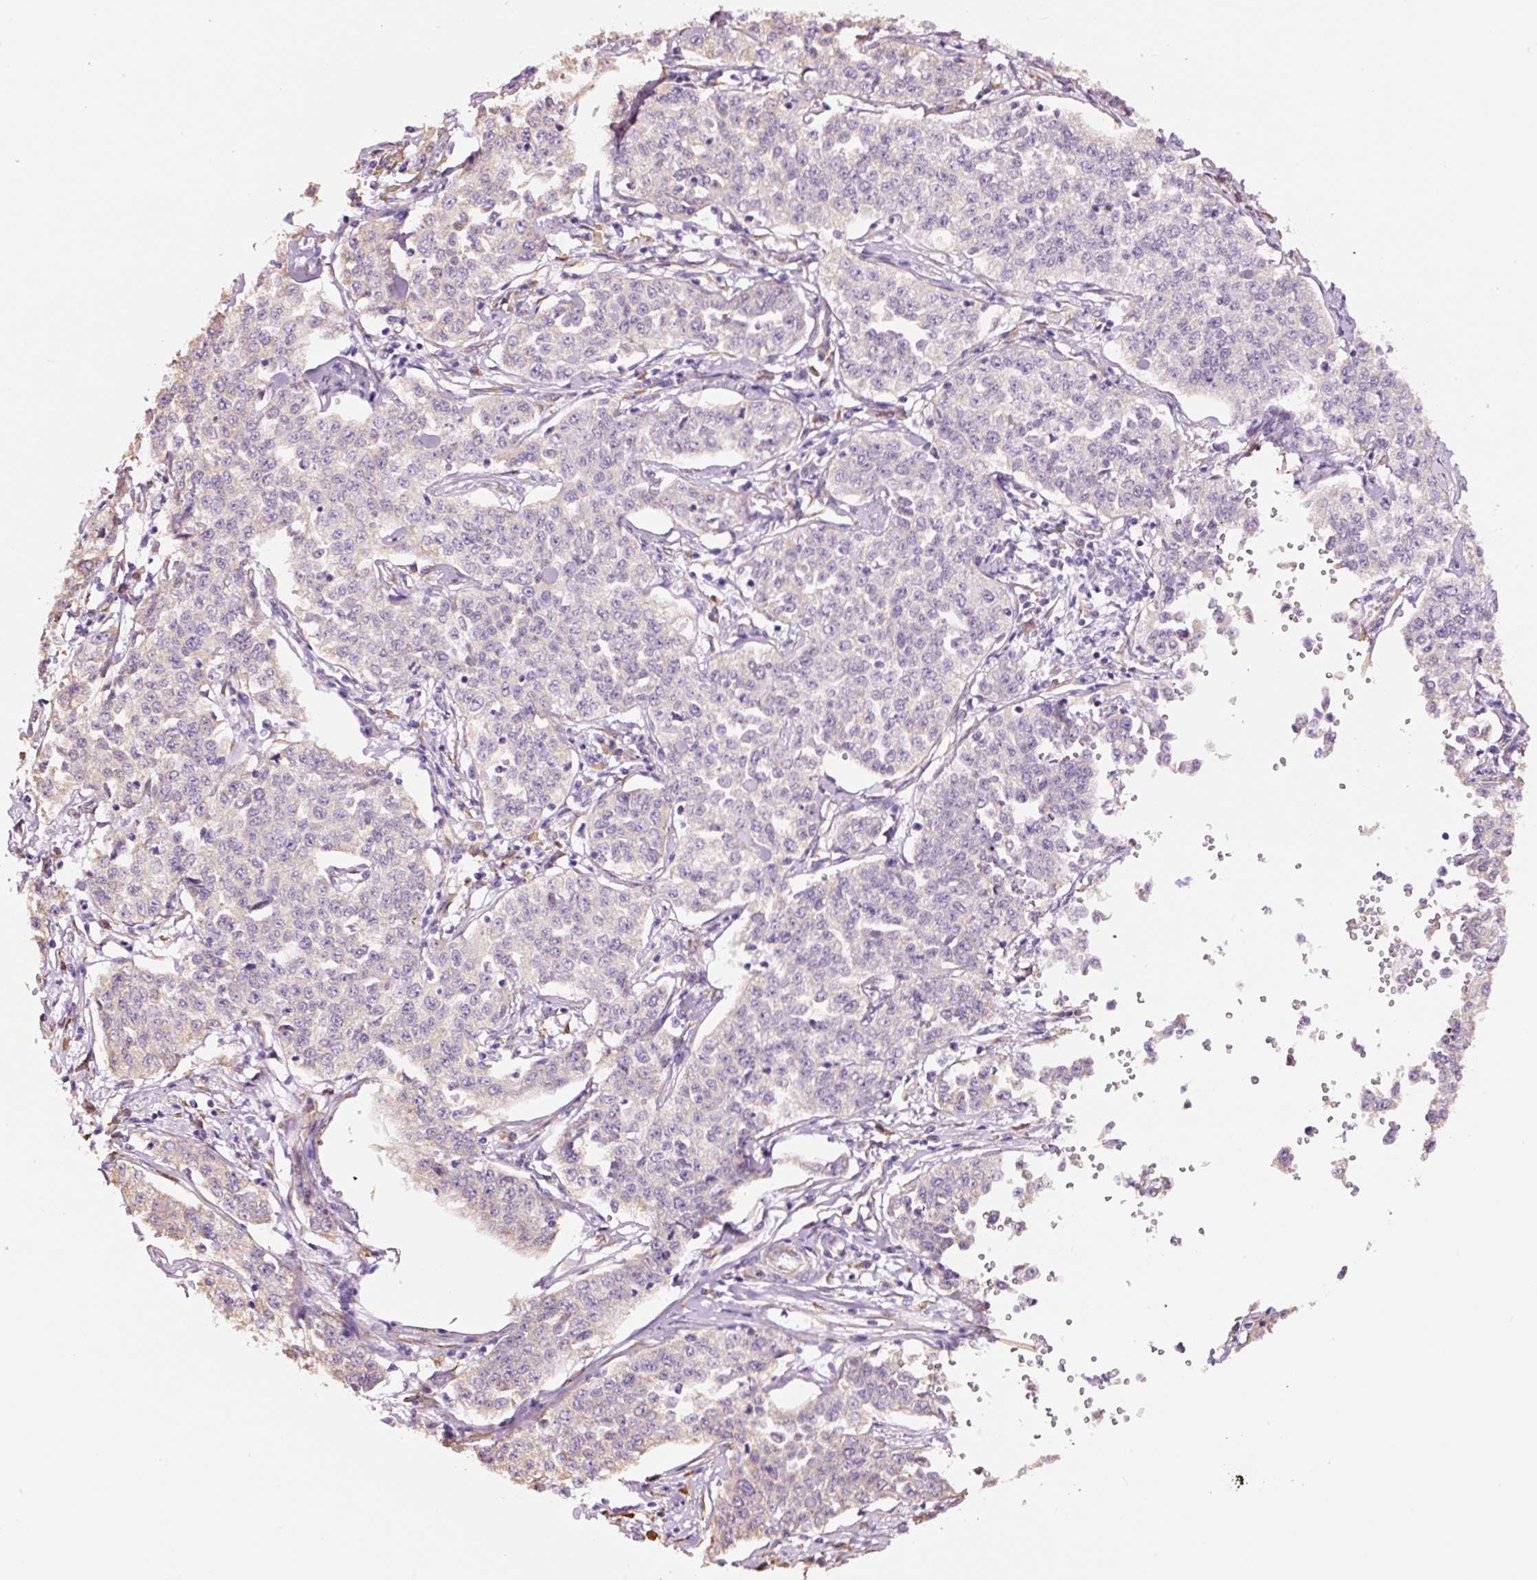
{"staining": {"intensity": "negative", "quantity": "none", "location": "none"}, "tissue": "cervical cancer", "cell_type": "Tumor cells", "image_type": "cancer", "snomed": [{"axis": "morphology", "description": "Squamous cell carcinoma, NOS"}, {"axis": "topography", "description": "Cervix"}], "caption": "Image shows no protein expression in tumor cells of cervical cancer tissue.", "gene": "GCG", "patient": {"sex": "female", "age": 35}}